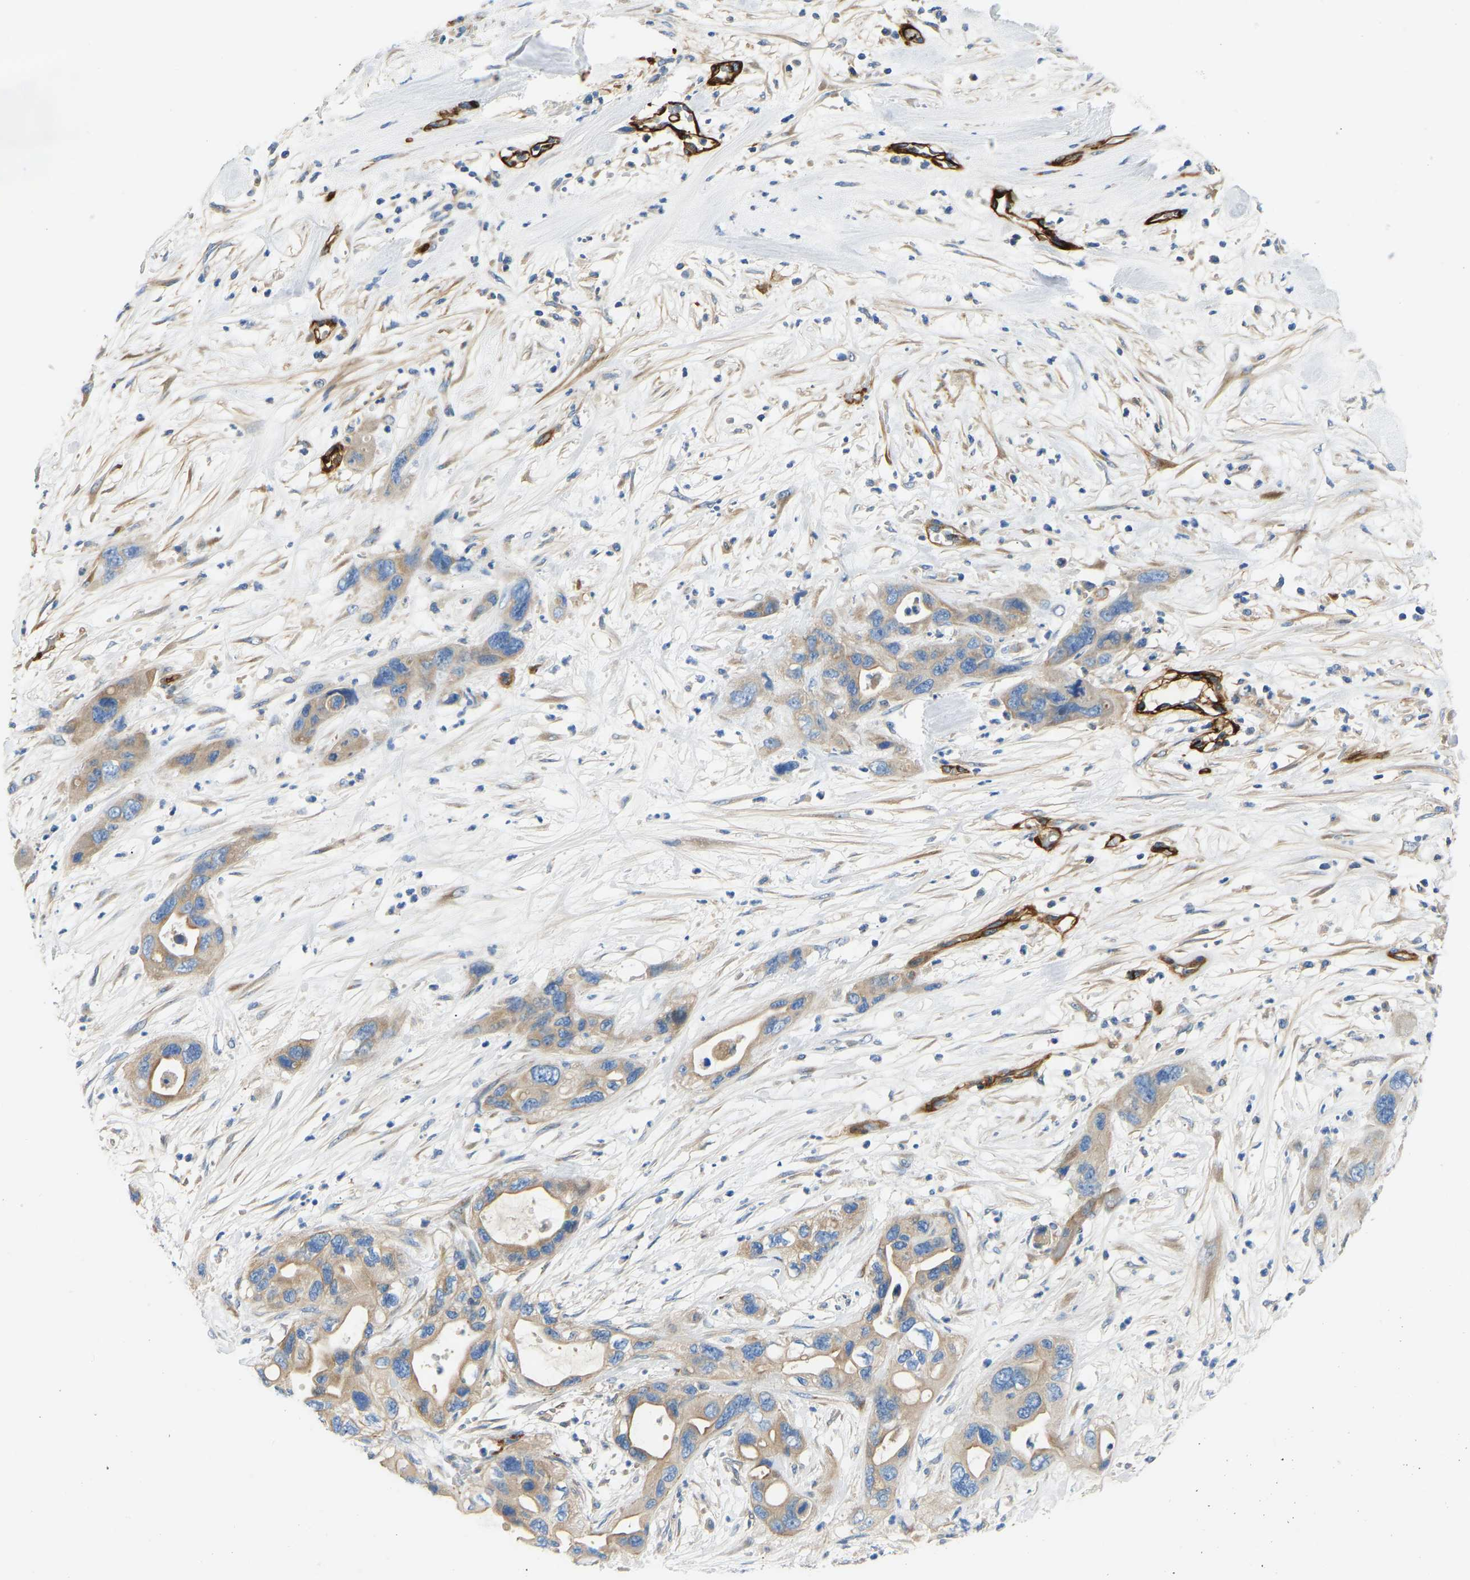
{"staining": {"intensity": "weak", "quantity": ">75%", "location": "cytoplasmic/membranous"}, "tissue": "pancreatic cancer", "cell_type": "Tumor cells", "image_type": "cancer", "snomed": [{"axis": "morphology", "description": "Adenocarcinoma, NOS"}, {"axis": "topography", "description": "Pancreas"}], "caption": "Pancreatic cancer stained with a brown dye exhibits weak cytoplasmic/membranous positive expression in about >75% of tumor cells.", "gene": "COL15A1", "patient": {"sex": "female", "age": 71}}